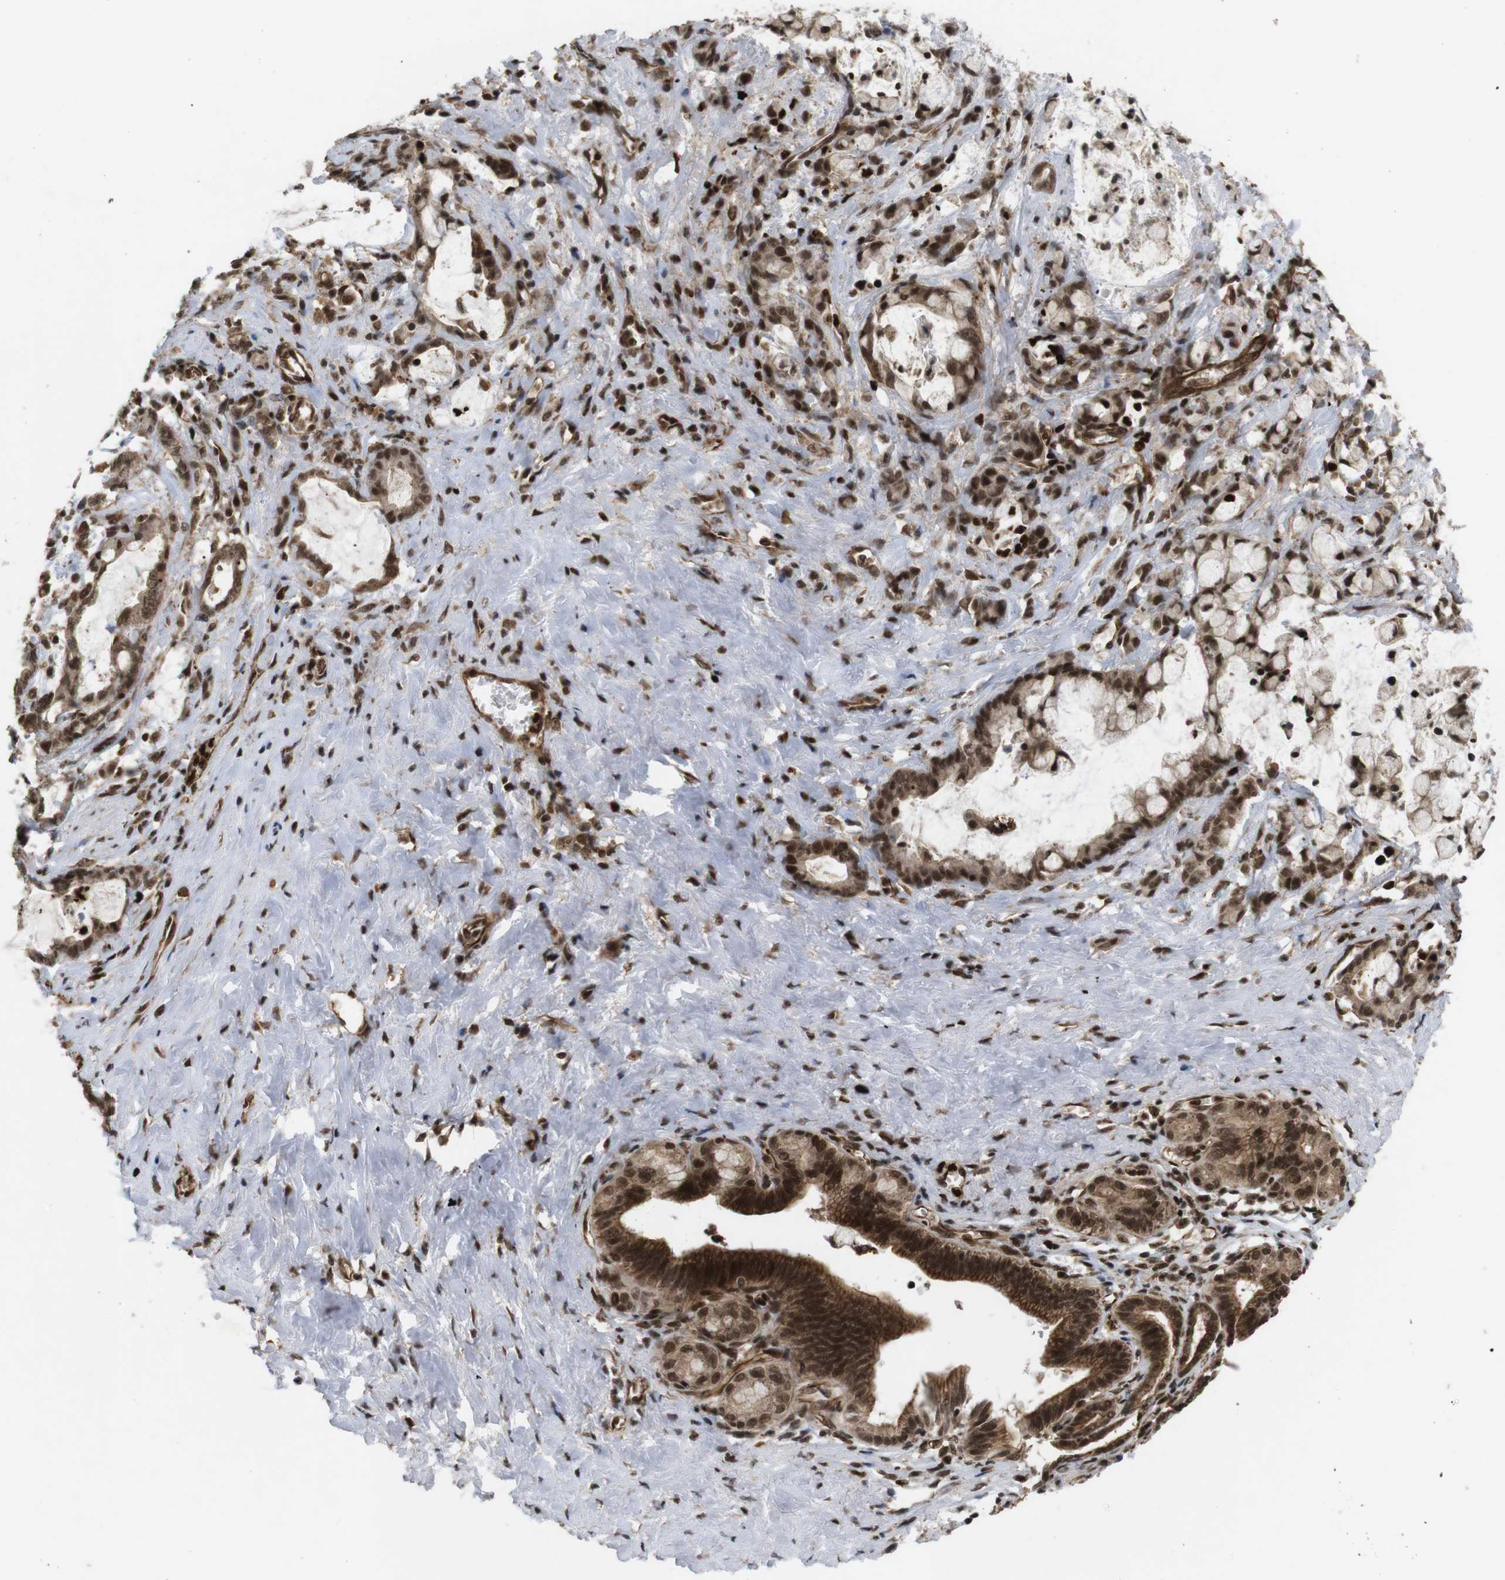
{"staining": {"intensity": "strong", "quantity": ">75%", "location": "cytoplasmic/membranous,nuclear"}, "tissue": "pancreatic cancer", "cell_type": "Tumor cells", "image_type": "cancer", "snomed": [{"axis": "morphology", "description": "Adenocarcinoma, NOS"}, {"axis": "topography", "description": "Pancreas"}], "caption": "The histopathology image demonstrates a brown stain indicating the presence of a protein in the cytoplasmic/membranous and nuclear of tumor cells in pancreatic adenocarcinoma.", "gene": "SP2", "patient": {"sex": "female", "age": 73}}